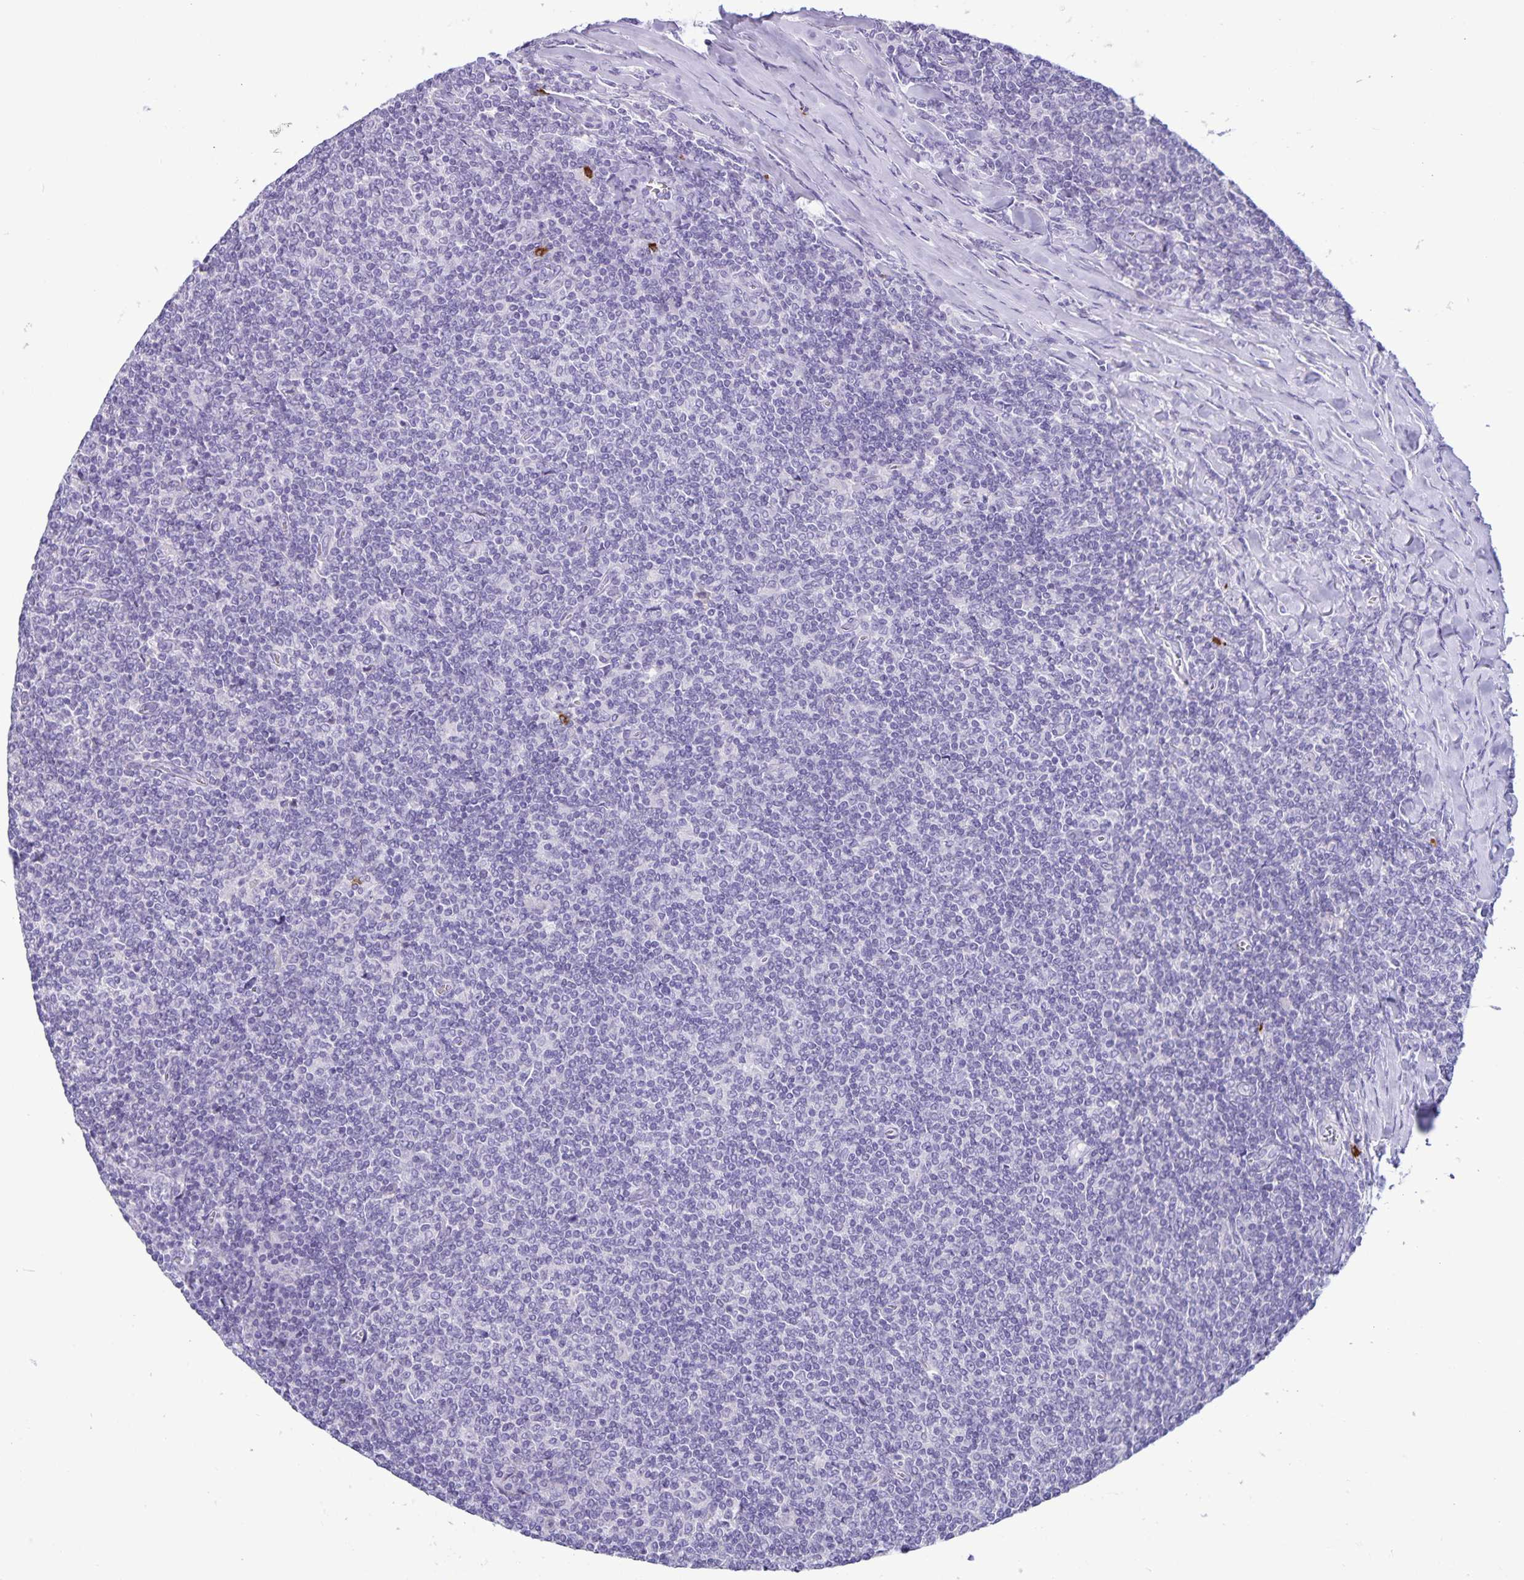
{"staining": {"intensity": "negative", "quantity": "none", "location": "none"}, "tissue": "lymphoma", "cell_type": "Tumor cells", "image_type": "cancer", "snomed": [{"axis": "morphology", "description": "Malignant lymphoma, non-Hodgkin's type, Low grade"}, {"axis": "topography", "description": "Lymph node"}], "caption": "Tumor cells show no significant protein staining in lymphoma.", "gene": "IBTK", "patient": {"sex": "male", "age": 52}}